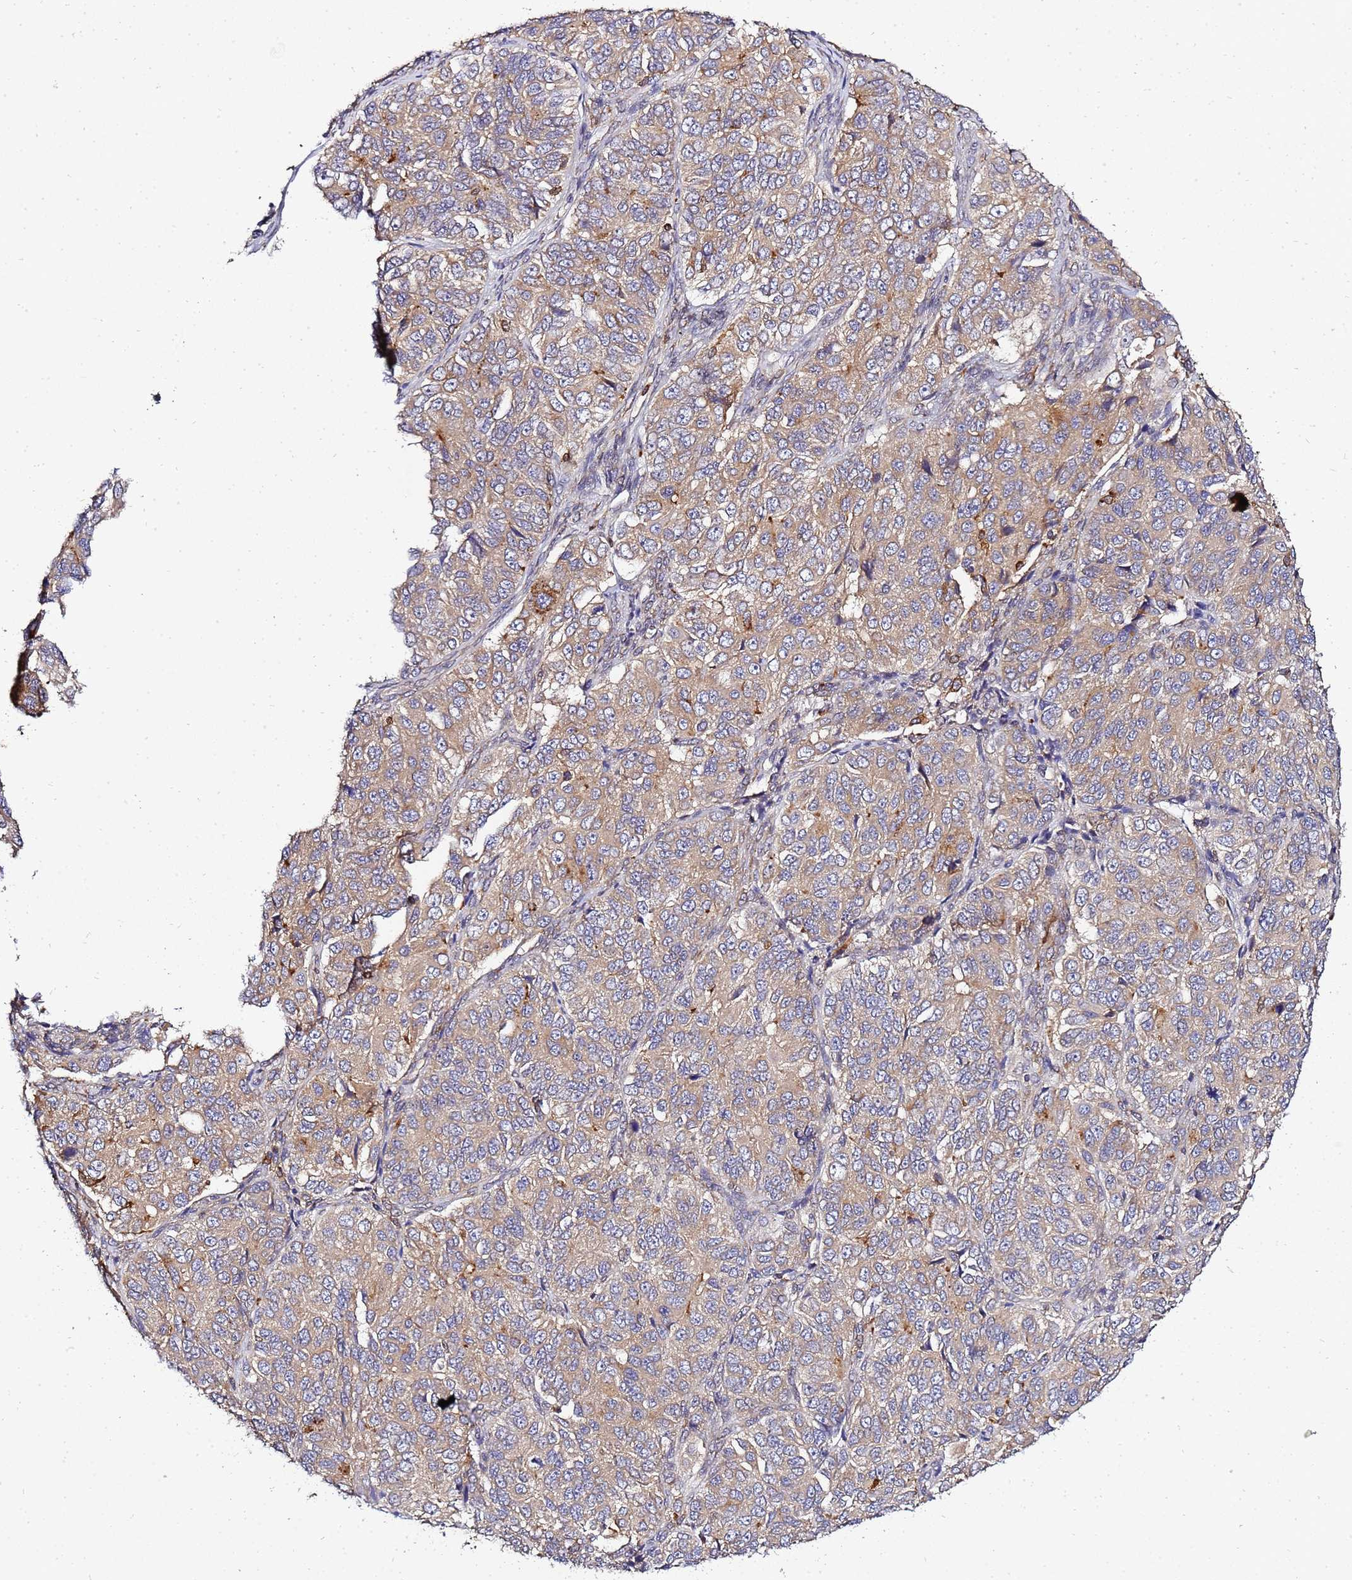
{"staining": {"intensity": "moderate", "quantity": ">75%", "location": "cytoplasmic/membranous"}, "tissue": "ovarian cancer", "cell_type": "Tumor cells", "image_type": "cancer", "snomed": [{"axis": "morphology", "description": "Carcinoma, endometroid"}, {"axis": "topography", "description": "Ovary"}], "caption": "Endometroid carcinoma (ovarian) stained with DAB (3,3'-diaminobenzidine) IHC shows medium levels of moderate cytoplasmic/membranous staining in approximately >75% of tumor cells. The protein is shown in brown color, while the nuclei are stained blue.", "gene": "ADPGK", "patient": {"sex": "female", "age": 51}}